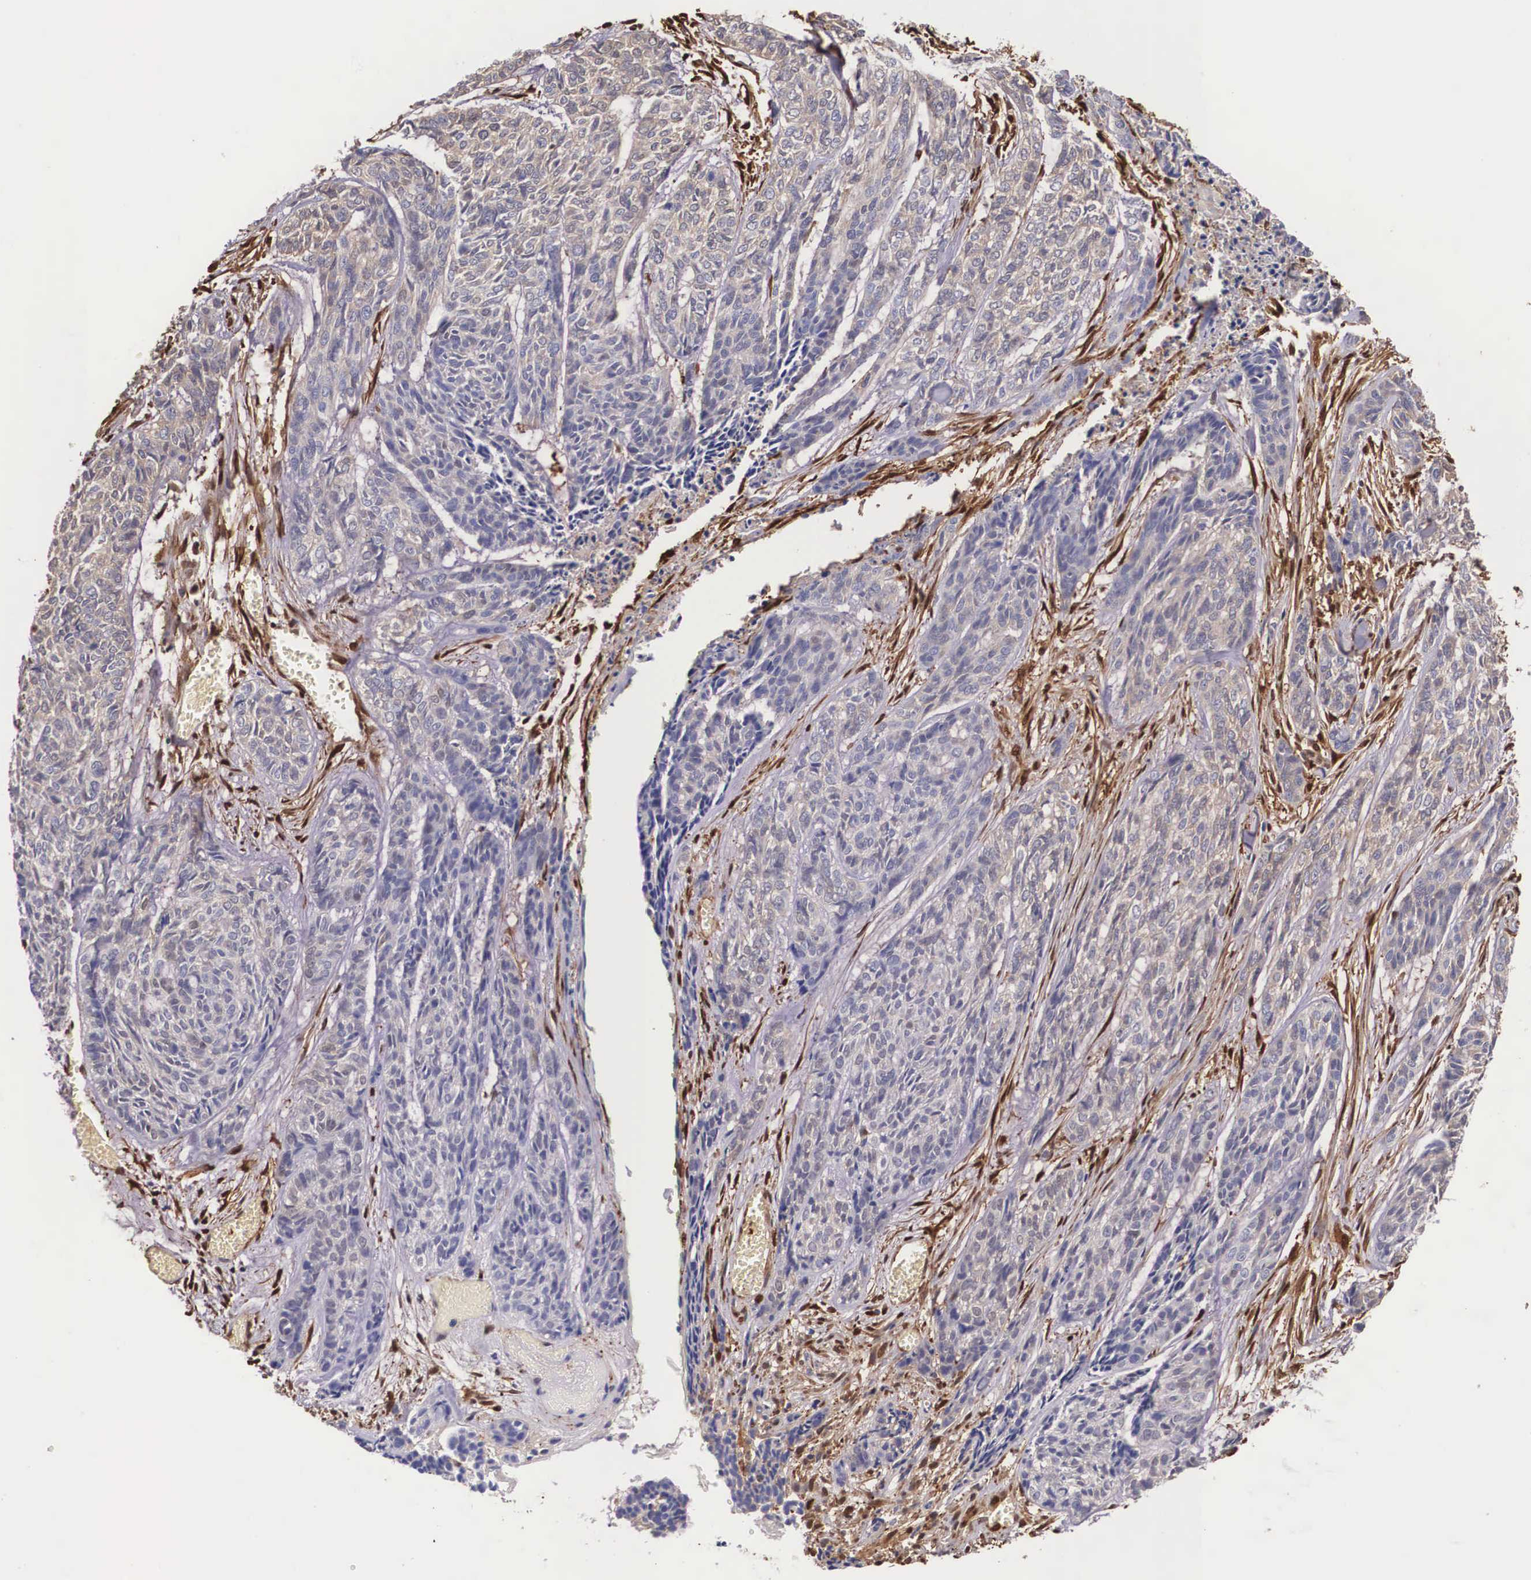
{"staining": {"intensity": "negative", "quantity": "none", "location": "none"}, "tissue": "skin cancer", "cell_type": "Tumor cells", "image_type": "cancer", "snomed": [{"axis": "morphology", "description": "Normal tissue, NOS"}, {"axis": "morphology", "description": "Basal cell carcinoma"}, {"axis": "topography", "description": "Skin"}], "caption": "The photomicrograph reveals no significant expression in tumor cells of skin cancer.", "gene": "LGALS1", "patient": {"sex": "female", "age": 65}}